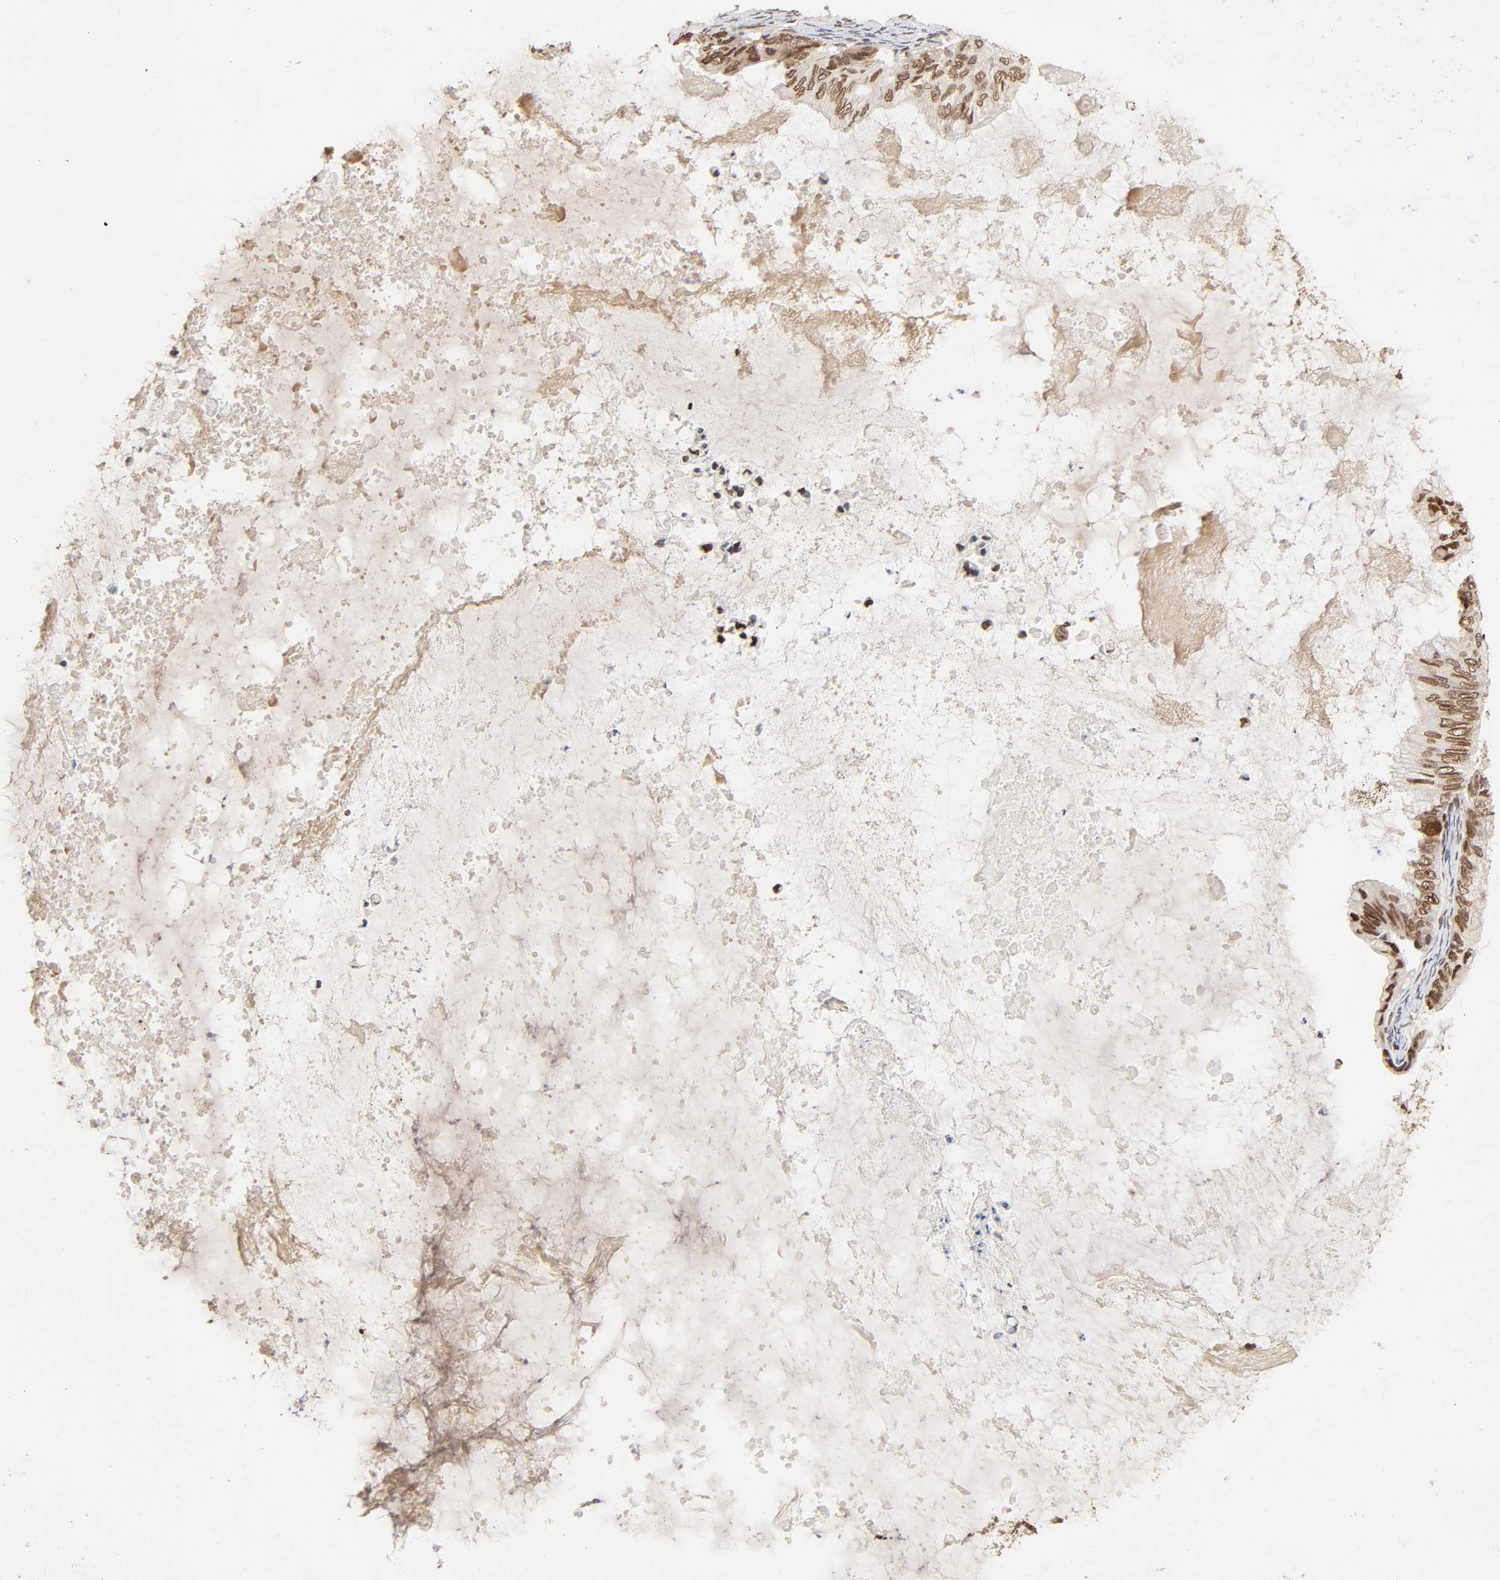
{"staining": {"intensity": "moderate", "quantity": ">75%", "location": "cytoplasmic/membranous,nuclear"}, "tissue": "ovarian cancer", "cell_type": "Tumor cells", "image_type": "cancer", "snomed": [{"axis": "morphology", "description": "Cystadenocarcinoma, mucinous, NOS"}, {"axis": "topography", "description": "Ovary"}], "caption": "The histopathology image displays immunohistochemical staining of ovarian cancer. There is moderate cytoplasmic/membranous and nuclear expression is appreciated in approximately >75% of tumor cells. (DAB = brown stain, brightfield microscopy at high magnification).", "gene": "MLLT6", "patient": {"sex": "female", "age": 80}}